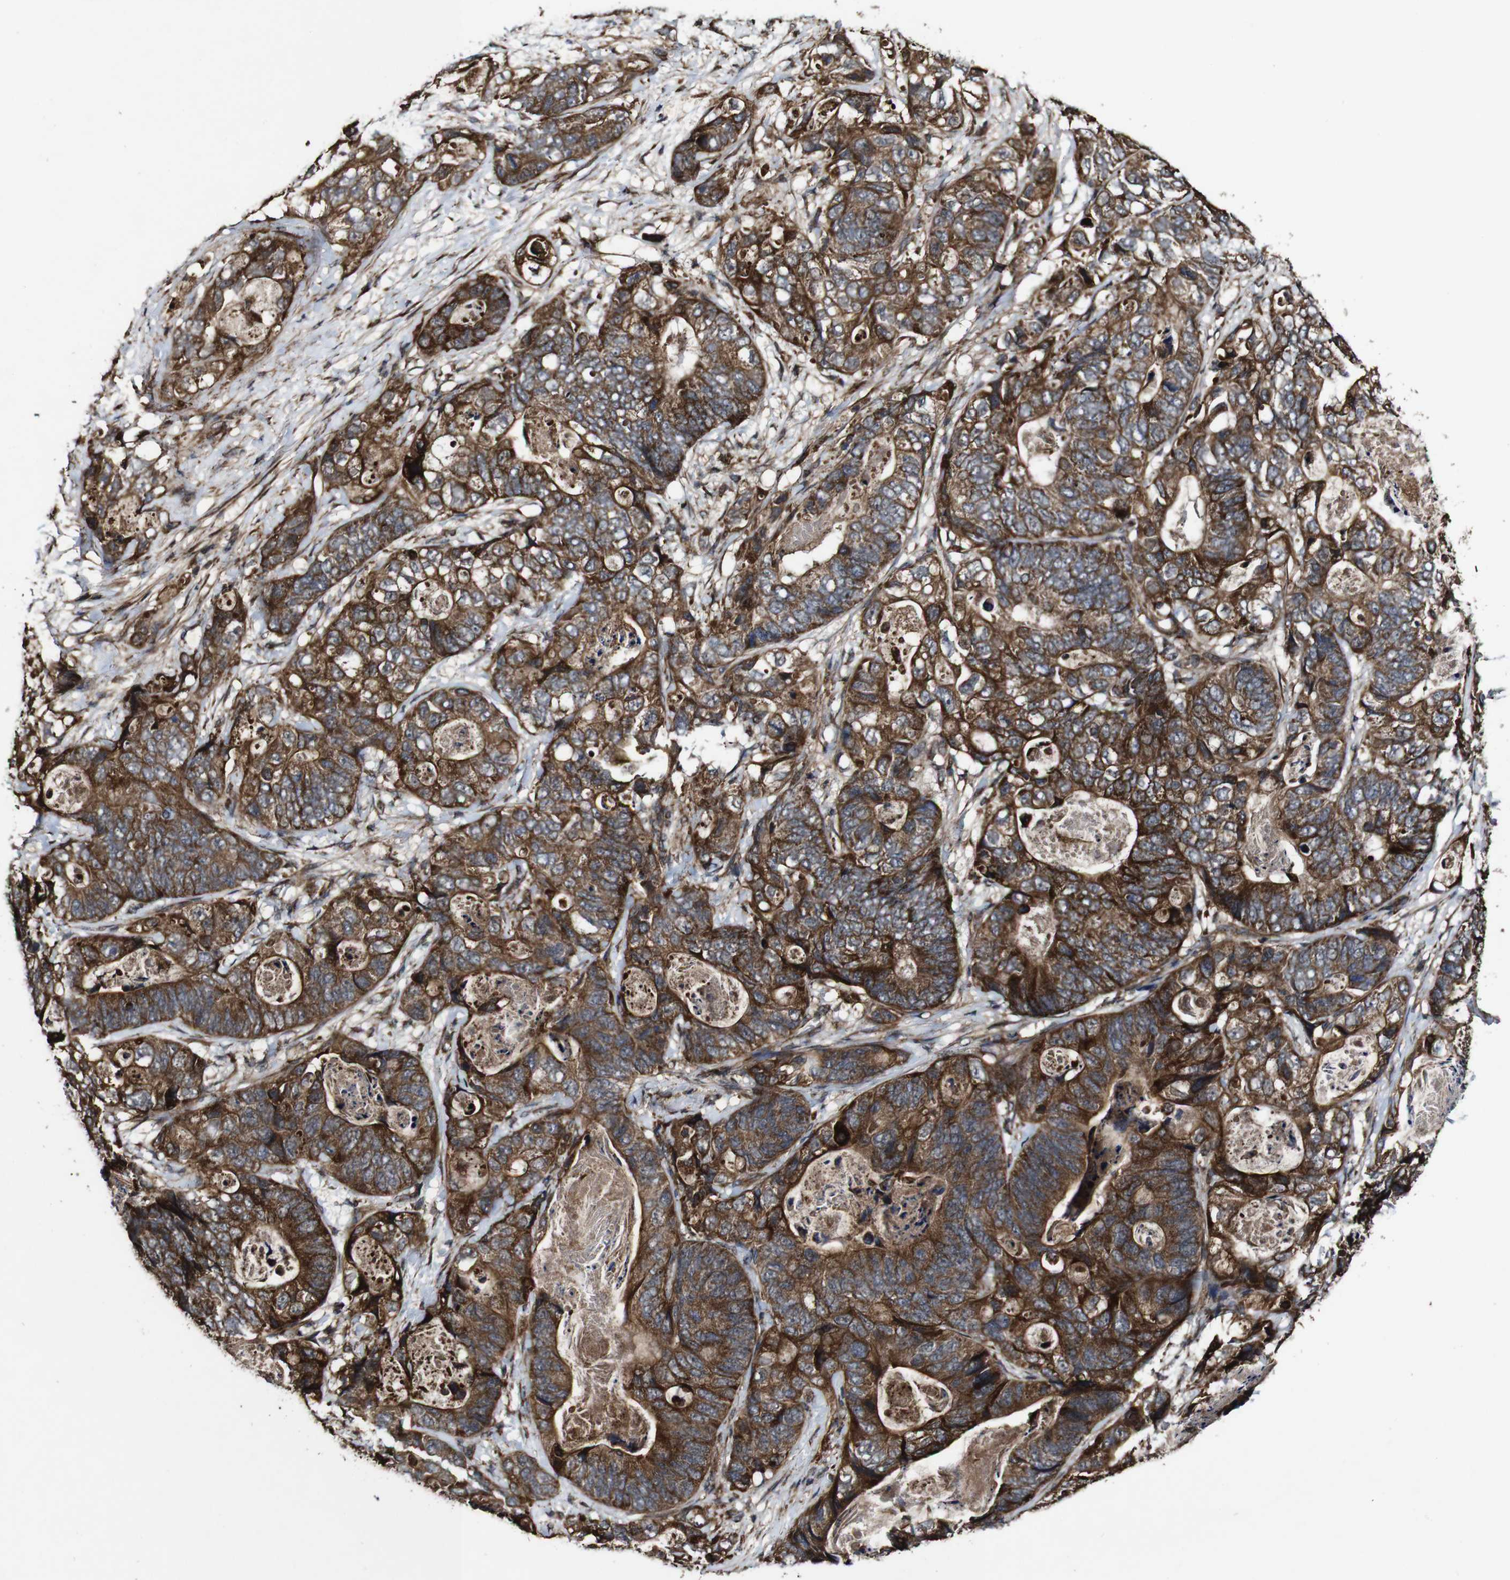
{"staining": {"intensity": "strong", "quantity": ">75%", "location": "cytoplasmic/membranous"}, "tissue": "stomach cancer", "cell_type": "Tumor cells", "image_type": "cancer", "snomed": [{"axis": "morphology", "description": "Adenocarcinoma, NOS"}, {"axis": "topography", "description": "Stomach"}], "caption": "The photomicrograph displays staining of stomach cancer (adenocarcinoma), revealing strong cytoplasmic/membranous protein staining (brown color) within tumor cells.", "gene": "BTN3A3", "patient": {"sex": "female", "age": 89}}